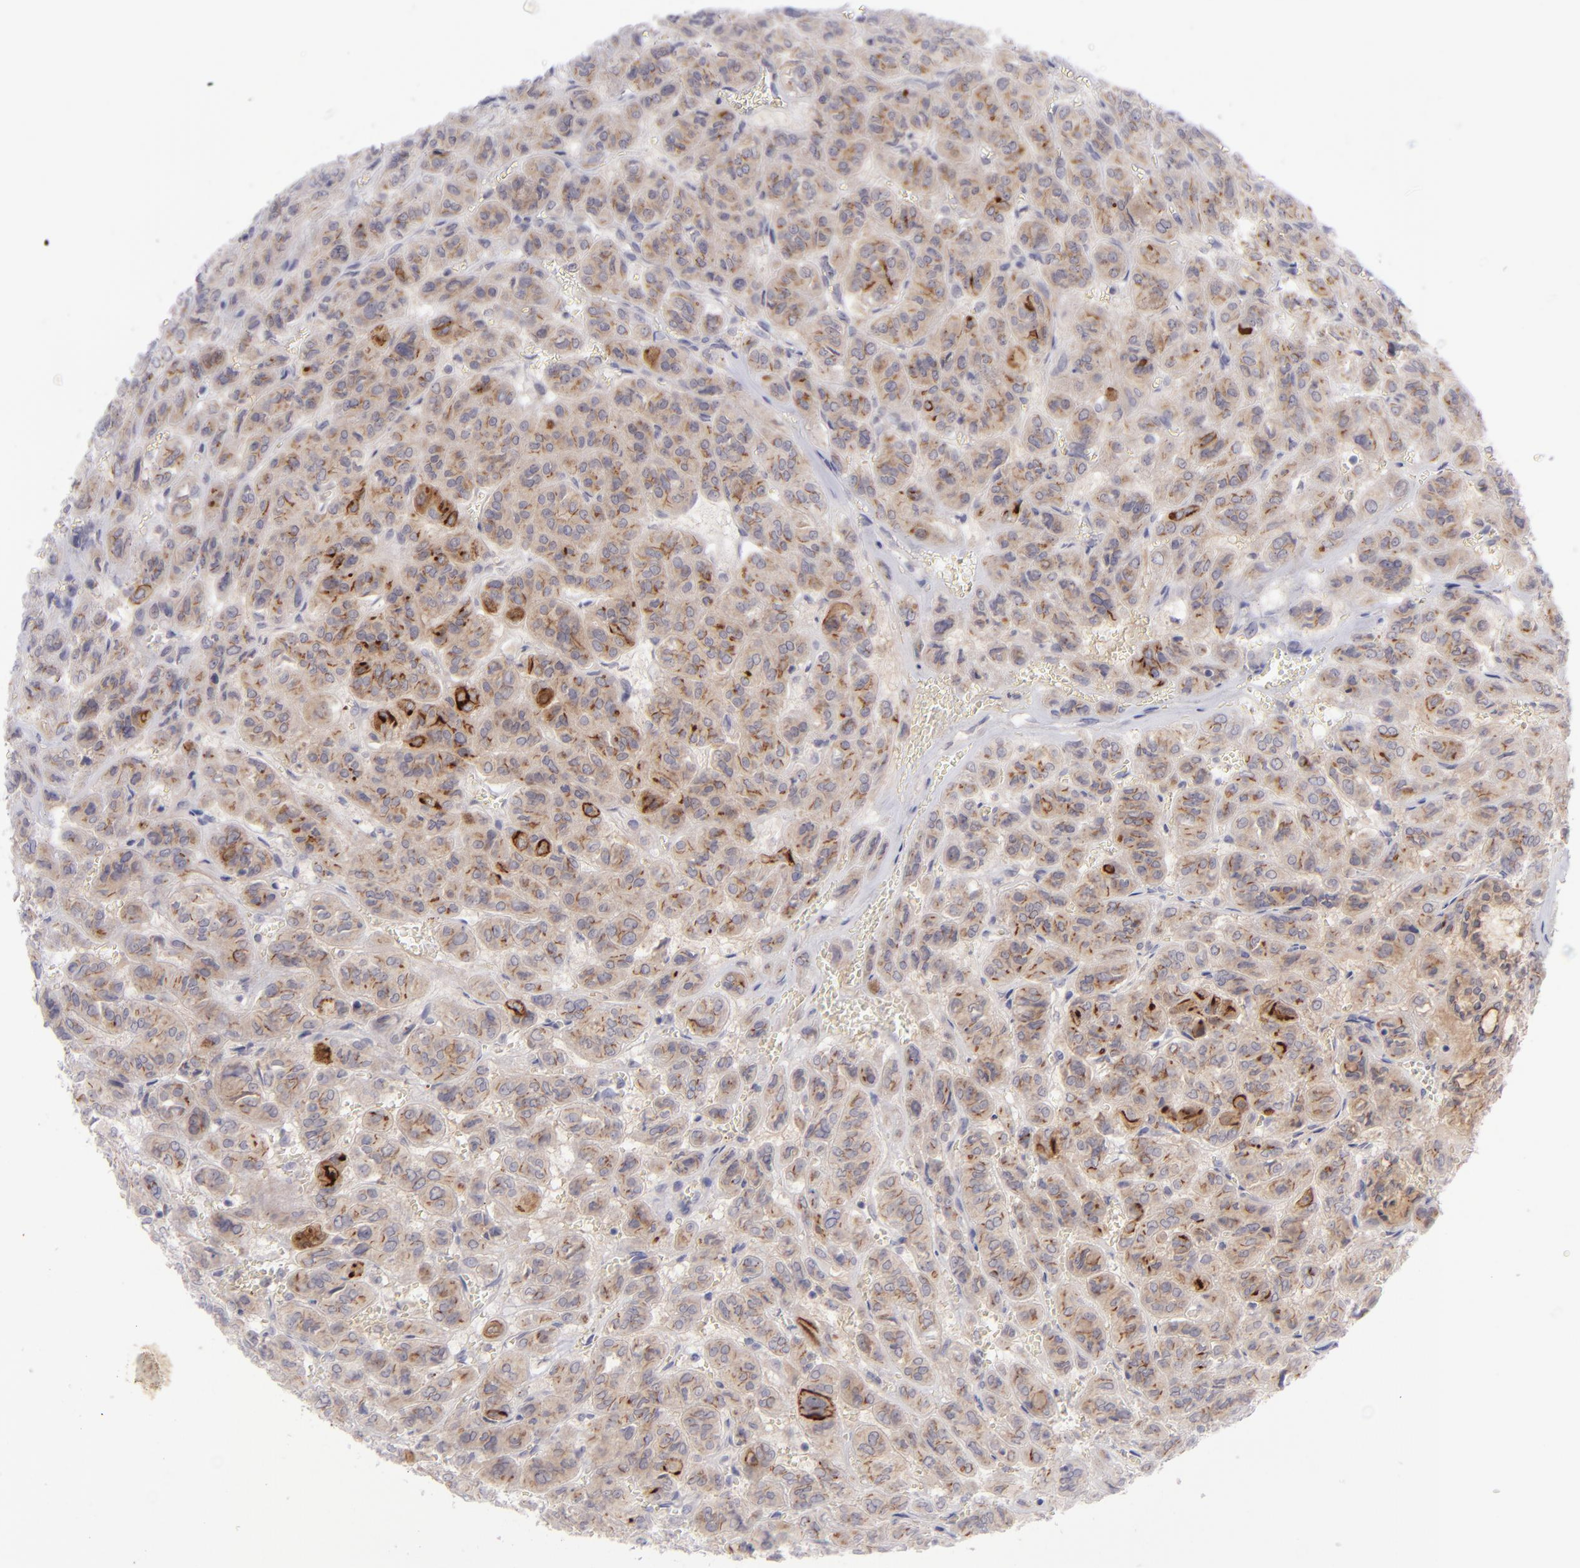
{"staining": {"intensity": "moderate", "quantity": ">75%", "location": "cytoplasmic/membranous"}, "tissue": "thyroid cancer", "cell_type": "Tumor cells", "image_type": "cancer", "snomed": [{"axis": "morphology", "description": "Follicular adenoma carcinoma, NOS"}, {"axis": "topography", "description": "Thyroid gland"}], "caption": "IHC of human thyroid cancer (follicular adenoma carcinoma) demonstrates medium levels of moderate cytoplasmic/membranous positivity in about >75% of tumor cells. Immunohistochemistry (ihc) stains the protein of interest in brown and the nuclei are stained blue.", "gene": "EVPL", "patient": {"sex": "female", "age": 71}}